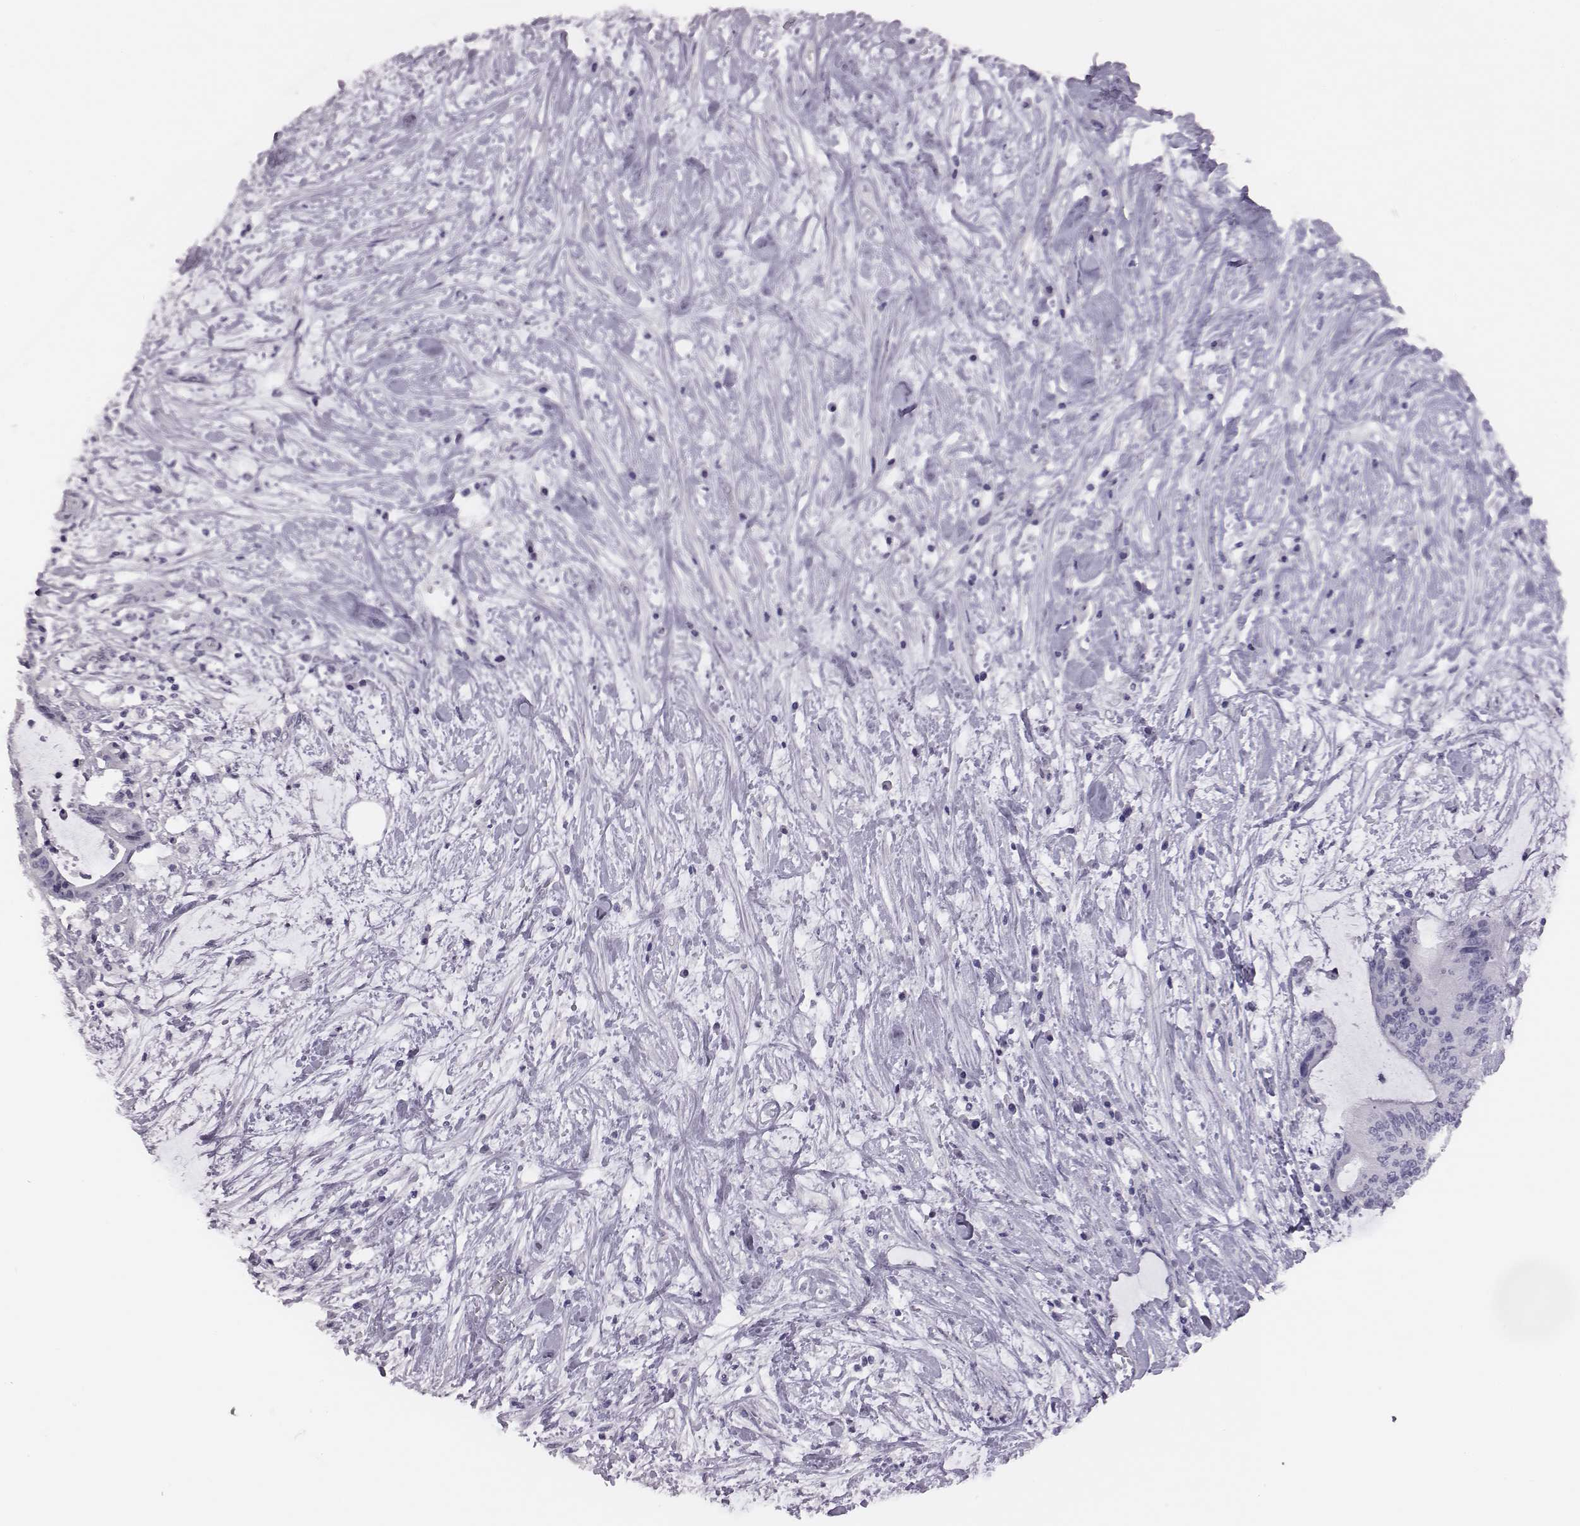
{"staining": {"intensity": "negative", "quantity": "none", "location": "none"}, "tissue": "liver cancer", "cell_type": "Tumor cells", "image_type": "cancer", "snomed": [{"axis": "morphology", "description": "Cholangiocarcinoma"}, {"axis": "topography", "description": "Liver"}], "caption": "Immunohistochemical staining of human cholangiocarcinoma (liver) reveals no significant expression in tumor cells.", "gene": "ACOD1", "patient": {"sex": "female", "age": 73}}